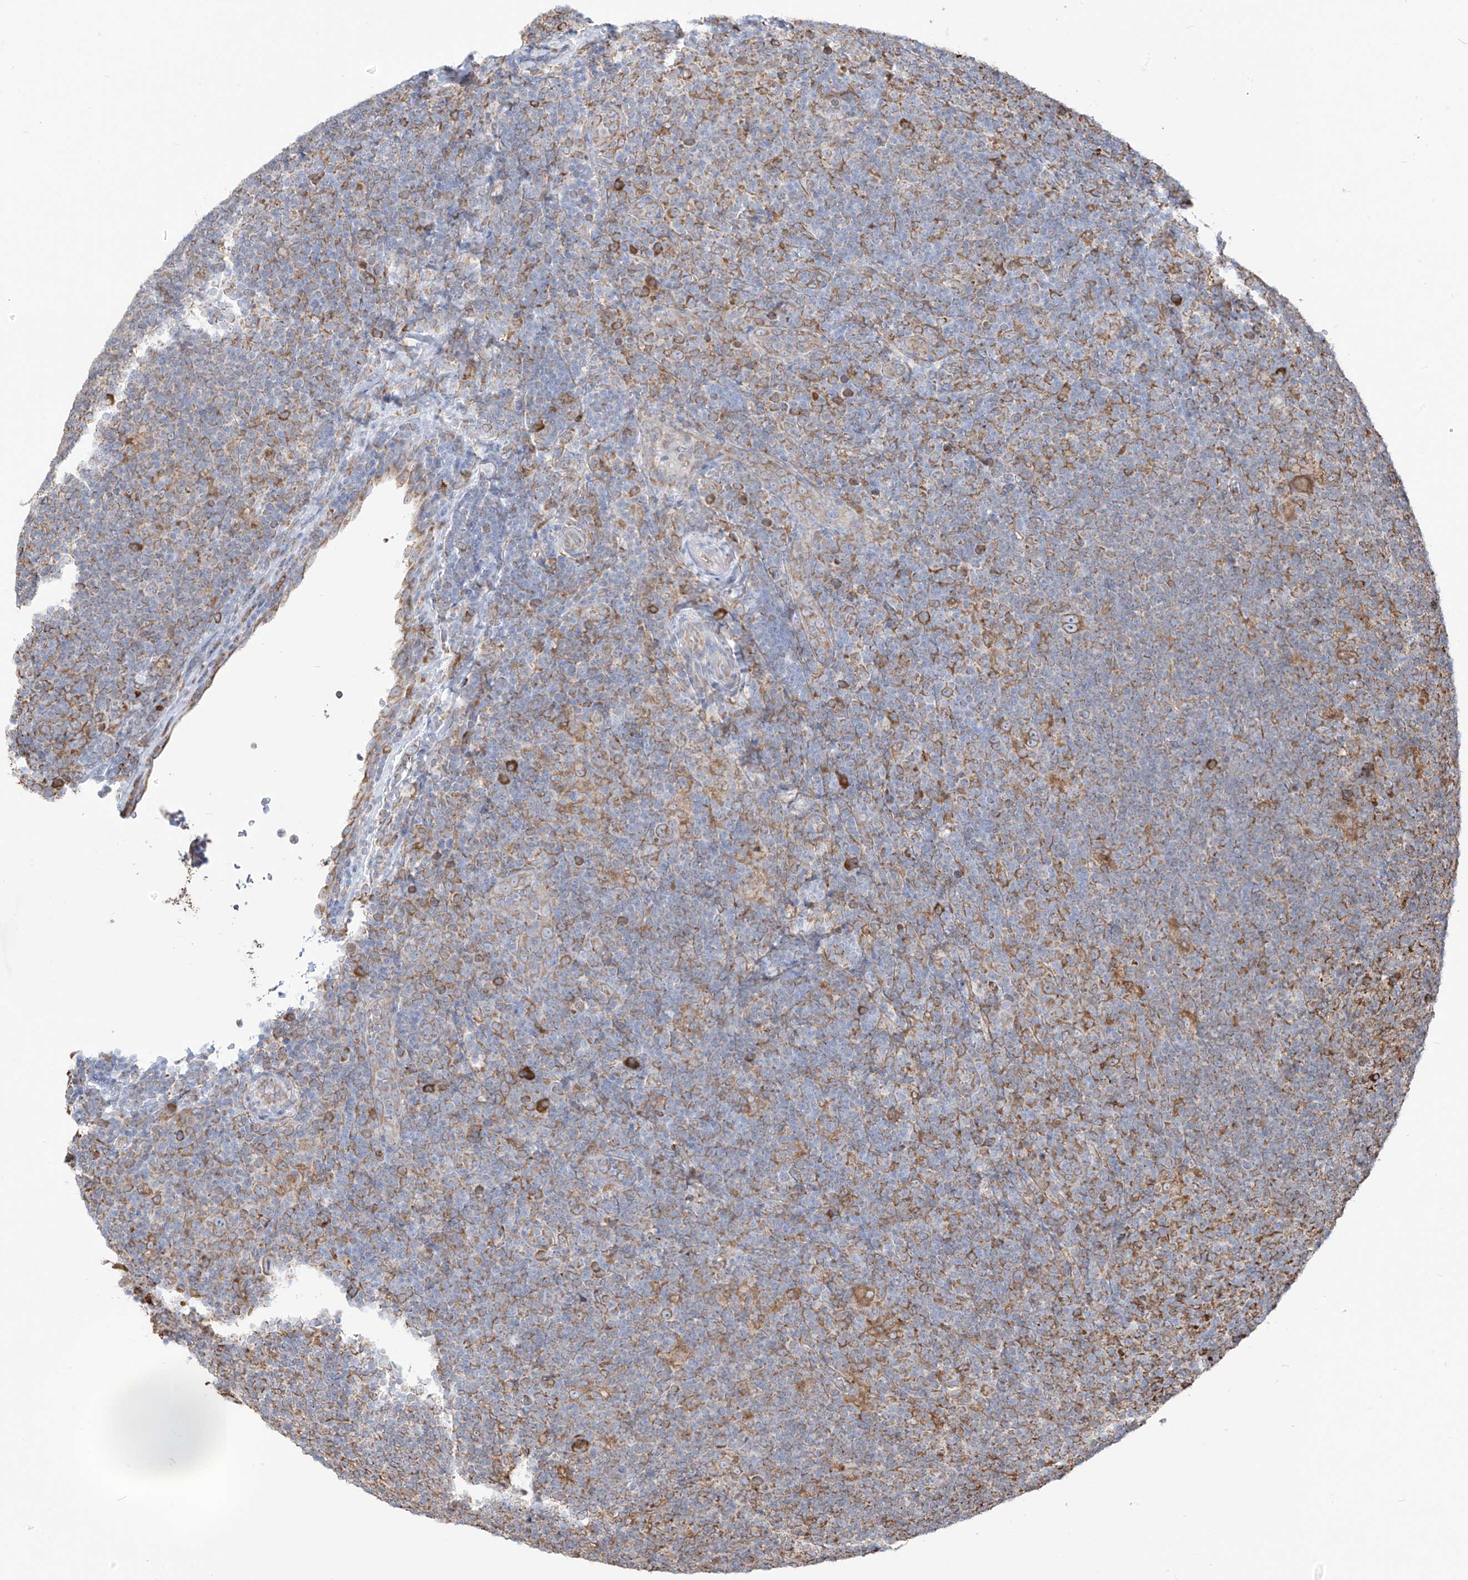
{"staining": {"intensity": "moderate", "quantity": "25%-75%", "location": "cytoplasmic/membranous"}, "tissue": "lymphoma", "cell_type": "Tumor cells", "image_type": "cancer", "snomed": [{"axis": "morphology", "description": "Hodgkin's disease, NOS"}, {"axis": "topography", "description": "Lymph node"}], "caption": "Human Hodgkin's disease stained with a brown dye reveals moderate cytoplasmic/membranous positive staining in approximately 25%-75% of tumor cells.", "gene": "PDIA6", "patient": {"sex": "female", "age": 57}}